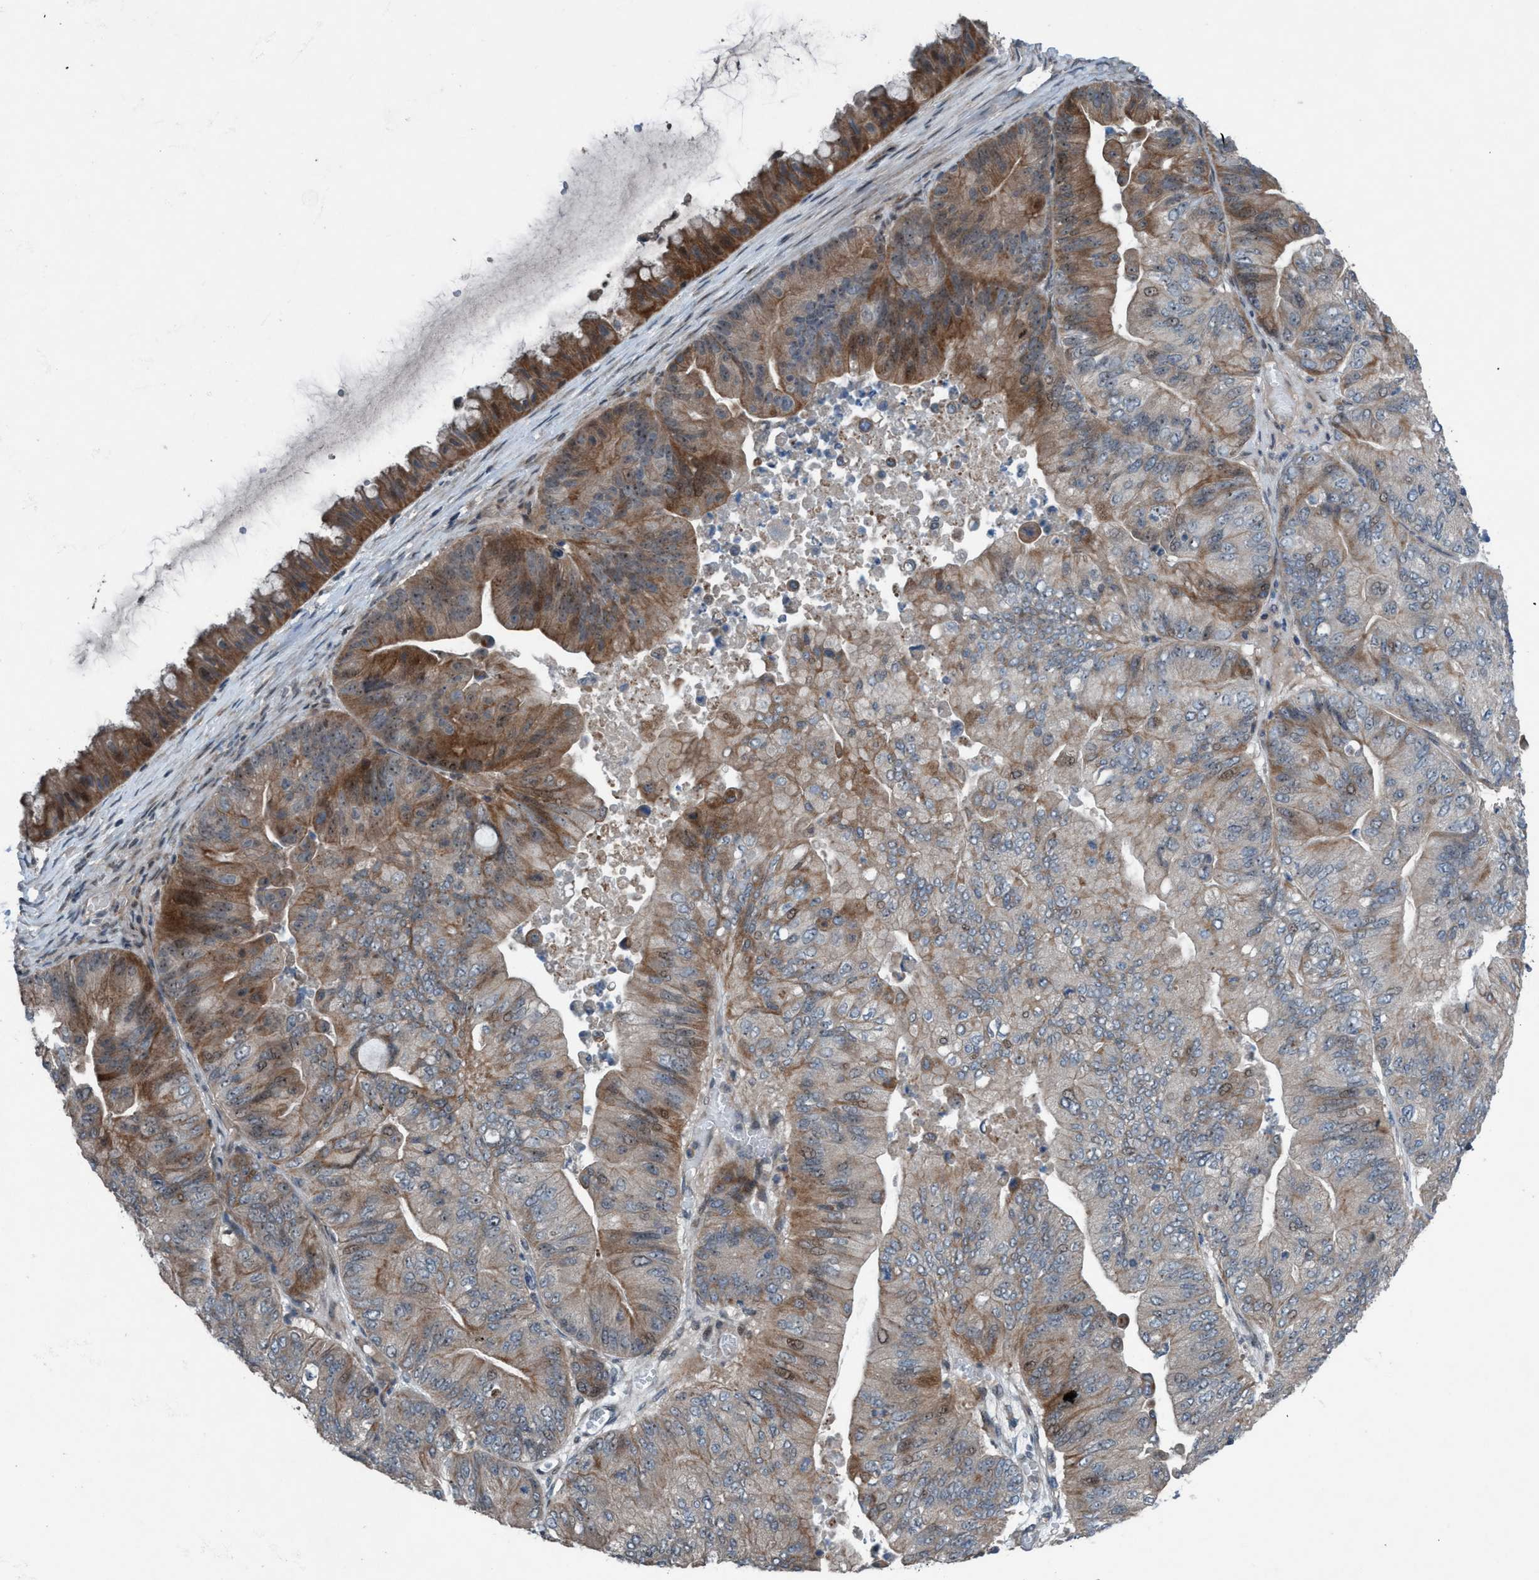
{"staining": {"intensity": "moderate", "quantity": "25%-75%", "location": "cytoplasmic/membranous"}, "tissue": "ovarian cancer", "cell_type": "Tumor cells", "image_type": "cancer", "snomed": [{"axis": "morphology", "description": "Cystadenocarcinoma, mucinous, NOS"}, {"axis": "topography", "description": "Ovary"}], "caption": "IHC staining of ovarian mucinous cystadenocarcinoma, which exhibits medium levels of moderate cytoplasmic/membranous positivity in approximately 25%-75% of tumor cells indicating moderate cytoplasmic/membranous protein expression. The staining was performed using DAB (brown) for protein detection and nuclei were counterstained in hematoxylin (blue).", "gene": "NISCH", "patient": {"sex": "female", "age": 61}}